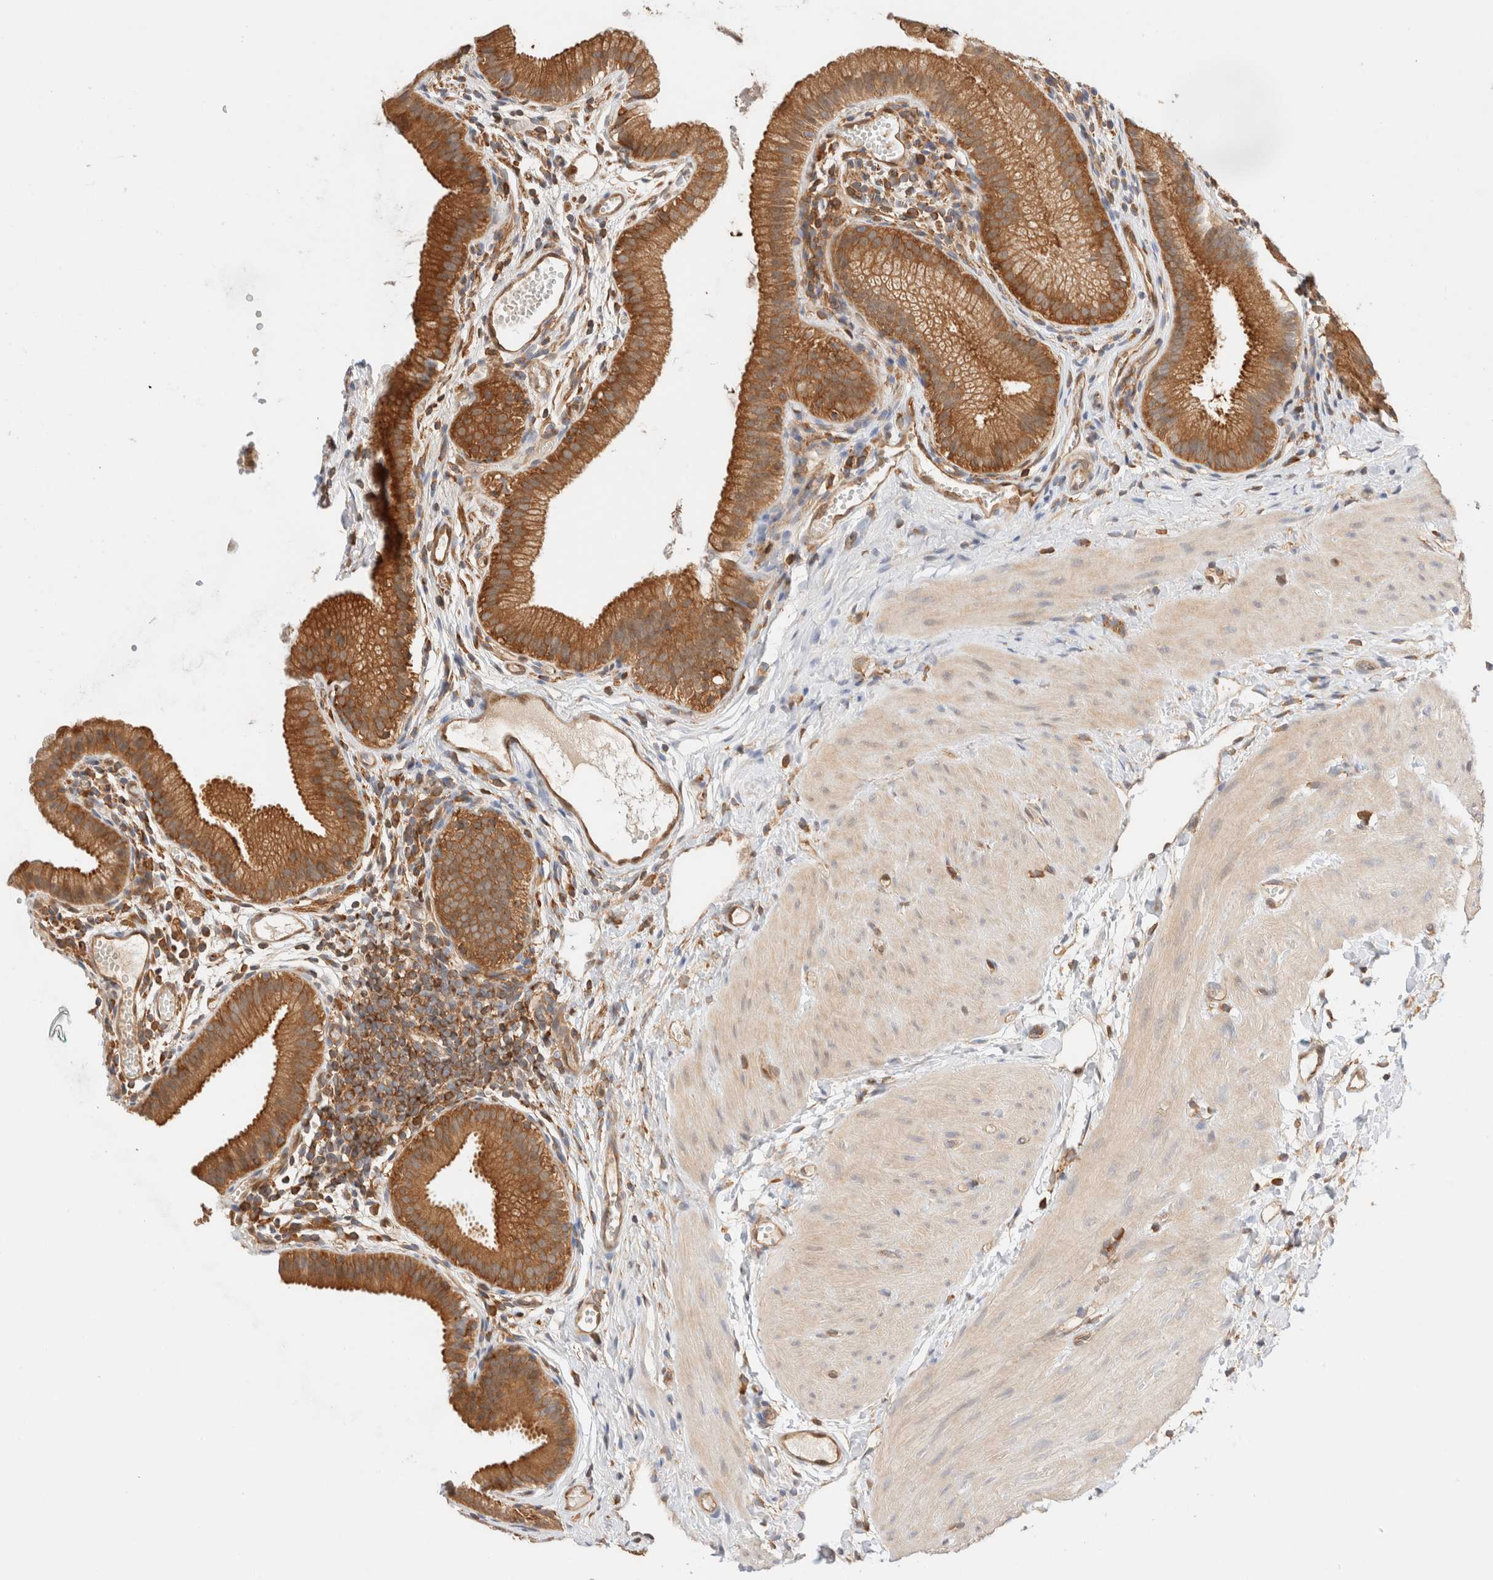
{"staining": {"intensity": "strong", "quantity": ">75%", "location": "cytoplasmic/membranous"}, "tissue": "gallbladder", "cell_type": "Glandular cells", "image_type": "normal", "snomed": [{"axis": "morphology", "description": "Normal tissue, NOS"}, {"axis": "topography", "description": "Gallbladder"}], "caption": "Gallbladder stained with a brown dye displays strong cytoplasmic/membranous positive positivity in approximately >75% of glandular cells.", "gene": "RABEP1", "patient": {"sex": "female", "age": 26}}